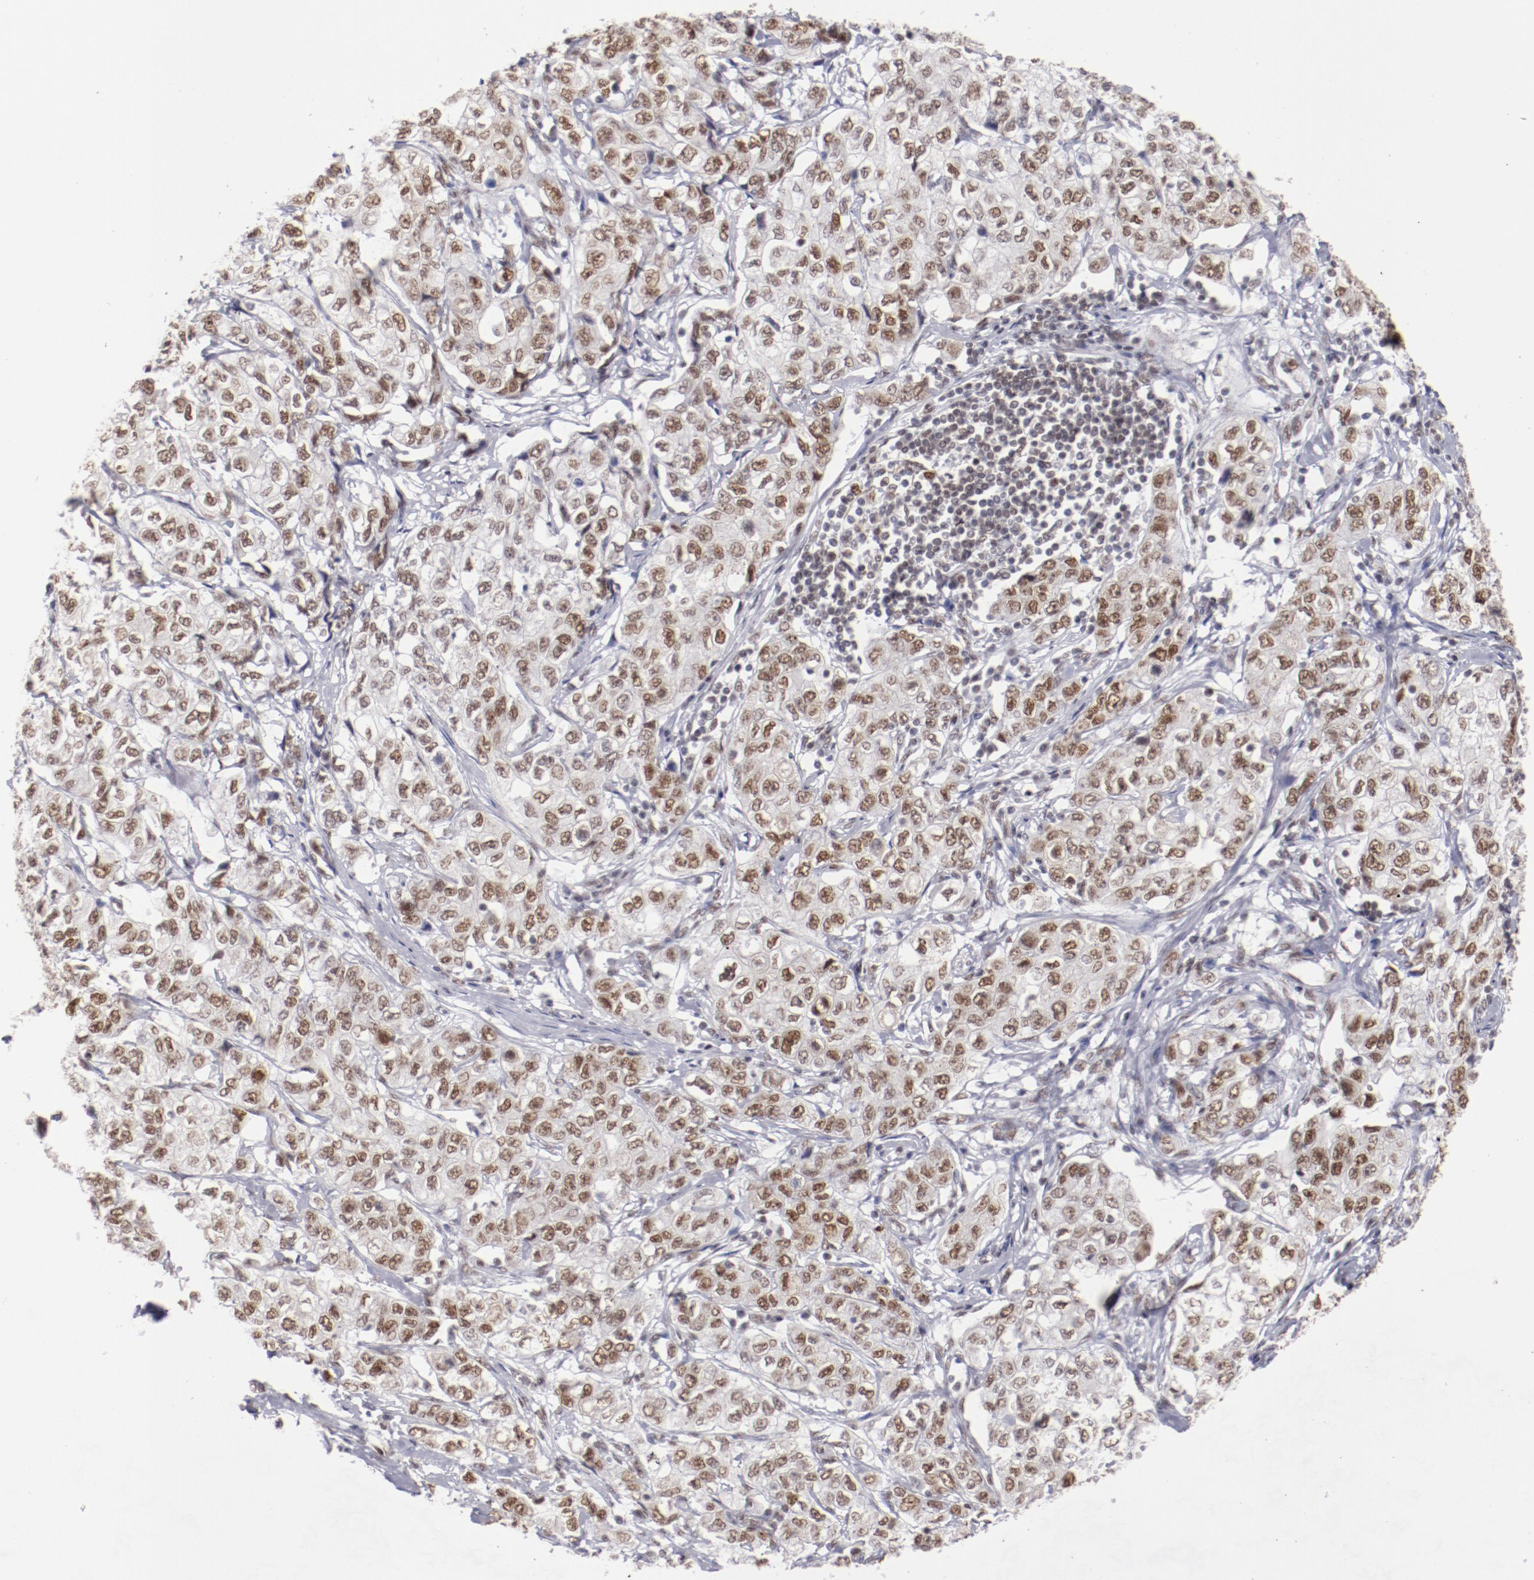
{"staining": {"intensity": "moderate", "quantity": ">75%", "location": "nuclear"}, "tissue": "stomach cancer", "cell_type": "Tumor cells", "image_type": "cancer", "snomed": [{"axis": "morphology", "description": "Adenocarcinoma, NOS"}, {"axis": "topography", "description": "Stomach"}], "caption": "Stomach adenocarcinoma stained for a protein (brown) displays moderate nuclear positive staining in about >75% of tumor cells.", "gene": "TFAP4", "patient": {"sex": "male", "age": 48}}